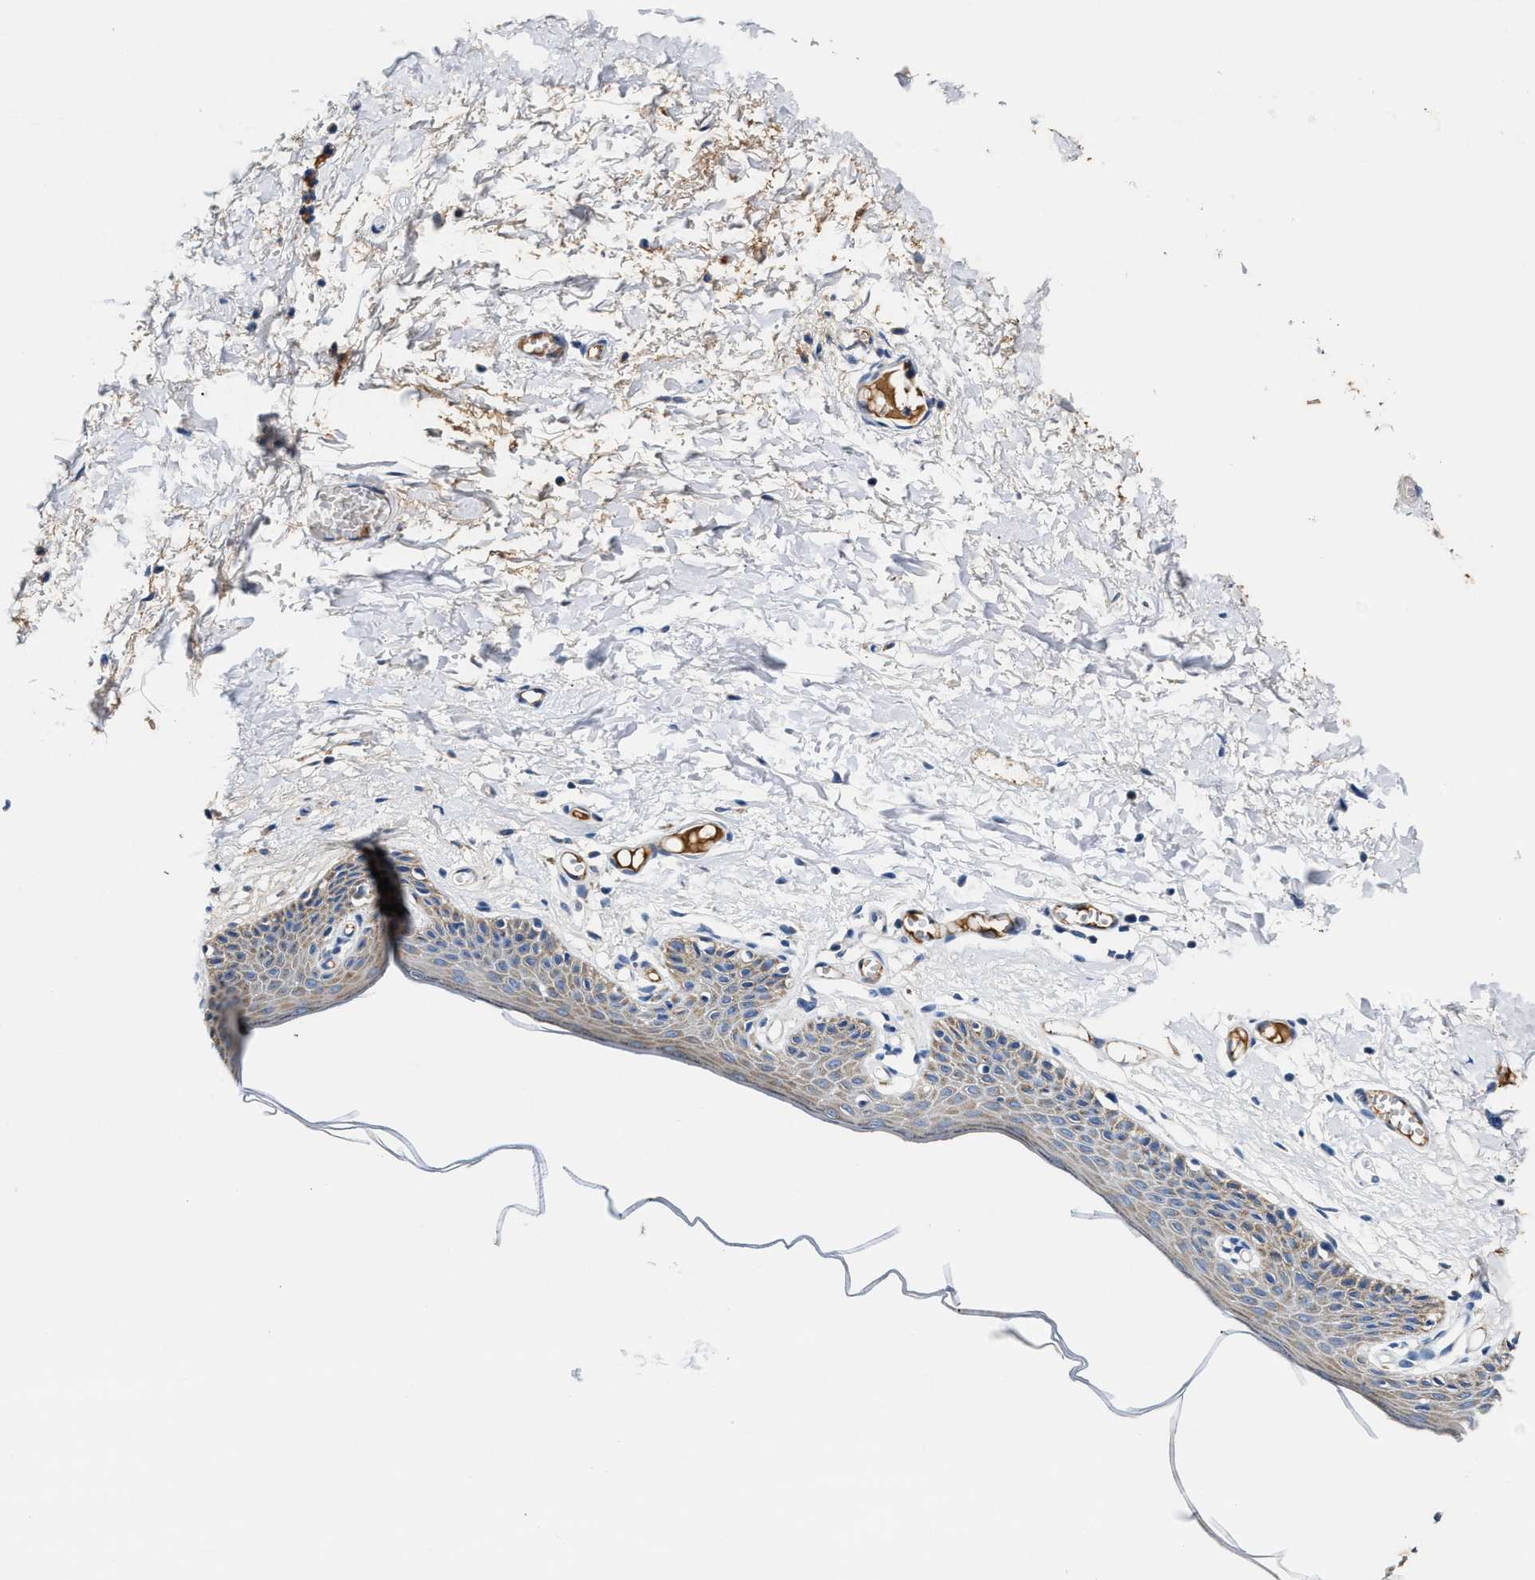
{"staining": {"intensity": "weak", "quantity": "25%-75%", "location": "cytoplasmic/membranous"}, "tissue": "skin", "cell_type": "Epidermal cells", "image_type": "normal", "snomed": [{"axis": "morphology", "description": "Normal tissue, NOS"}, {"axis": "topography", "description": "Vulva"}], "caption": "Immunohistochemistry staining of unremarkable skin, which displays low levels of weak cytoplasmic/membranous expression in approximately 25%-75% of epidermal cells indicating weak cytoplasmic/membranous protein expression. The staining was performed using DAB (3,3'-diaminobenzidine) (brown) for protein detection and nuclei were counterstained in hematoxylin (blue).", "gene": "TUT7", "patient": {"sex": "female", "age": 54}}